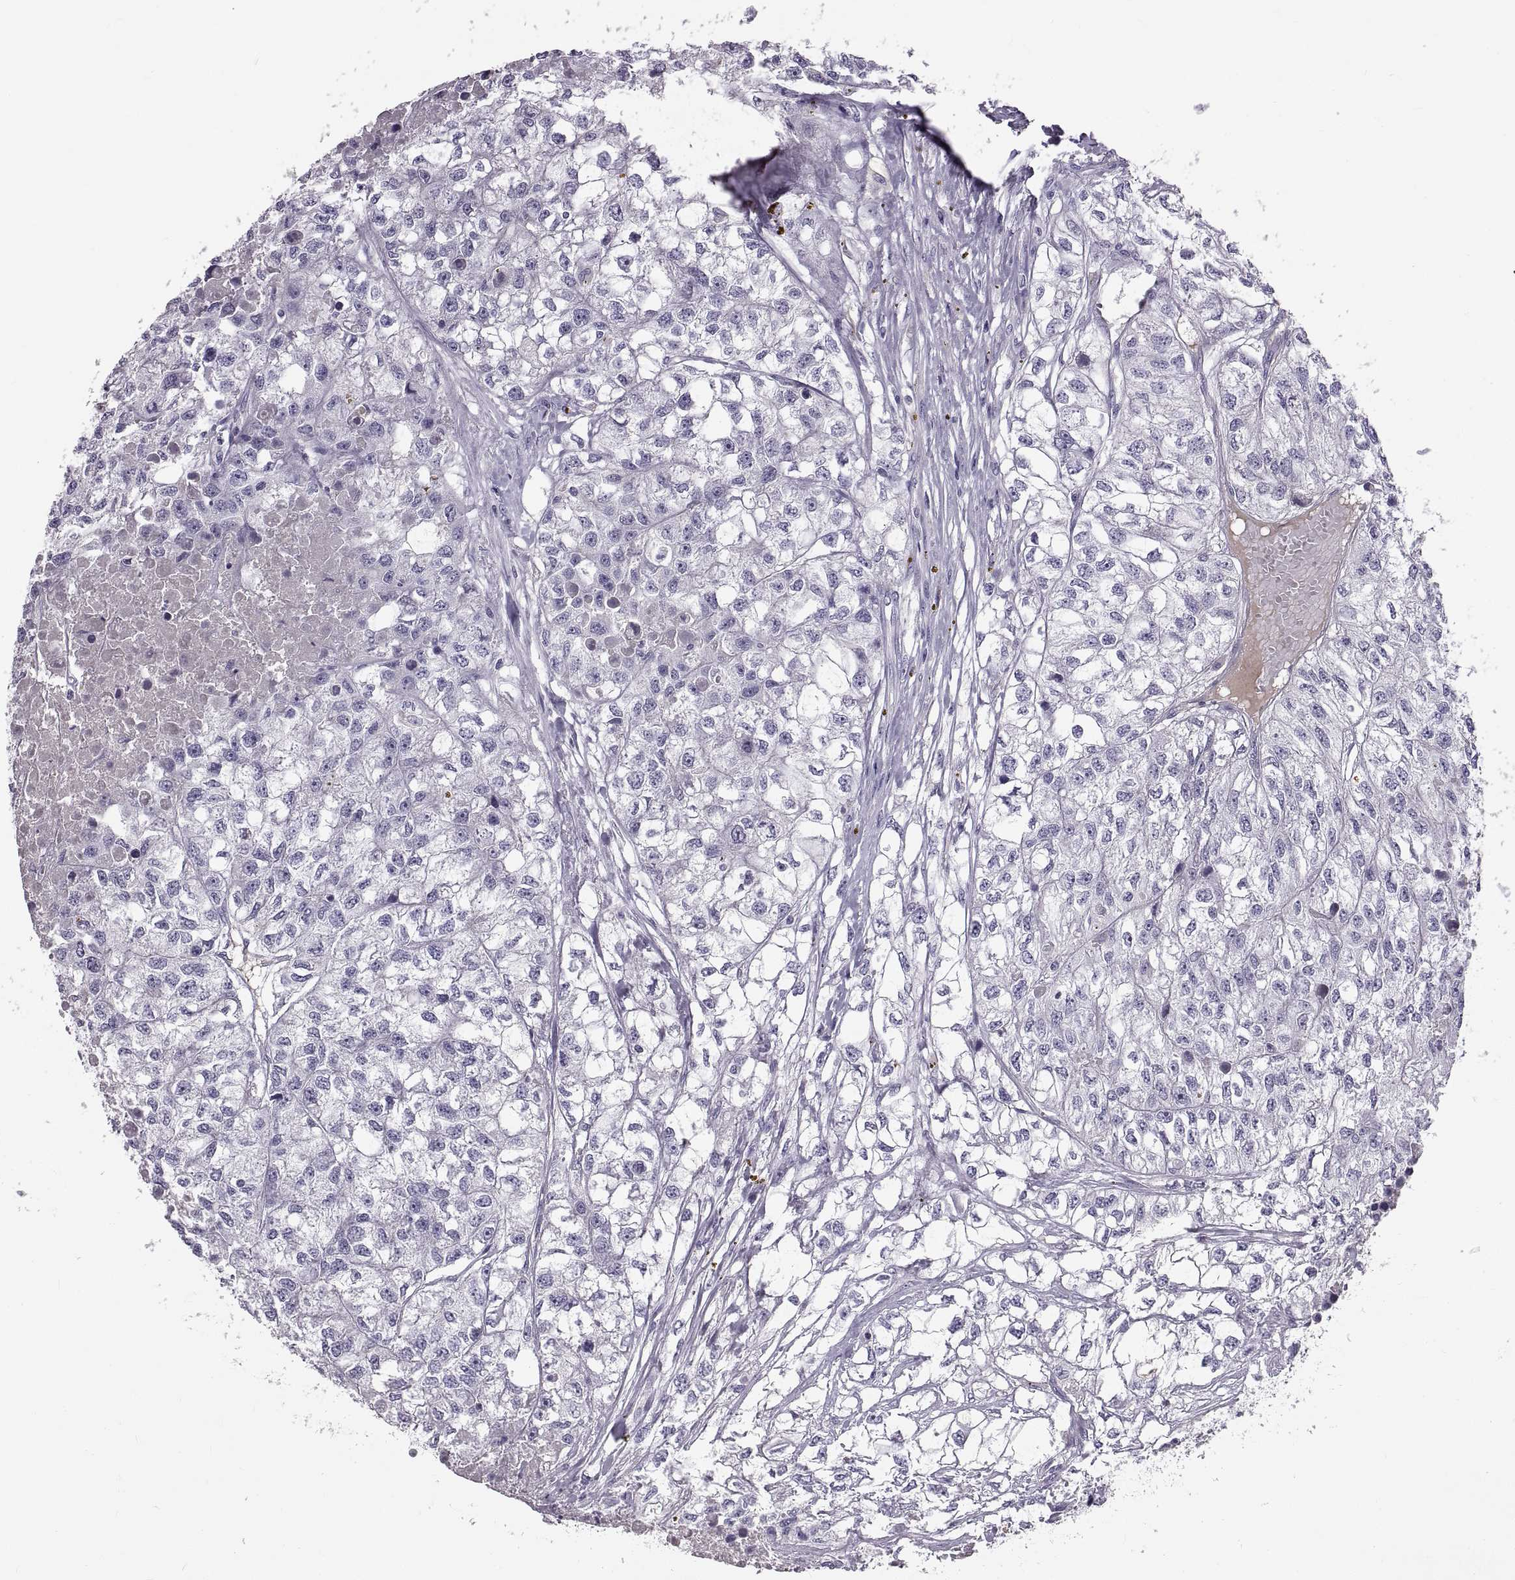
{"staining": {"intensity": "negative", "quantity": "none", "location": "none"}, "tissue": "renal cancer", "cell_type": "Tumor cells", "image_type": "cancer", "snomed": [{"axis": "morphology", "description": "Adenocarcinoma, NOS"}, {"axis": "topography", "description": "Kidney"}], "caption": "Micrograph shows no significant protein positivity in tumor cells of renal cancer (adenocarcinoma).", "gene": "ADAM32", "patient": {"sex": "male", "age": 56}}